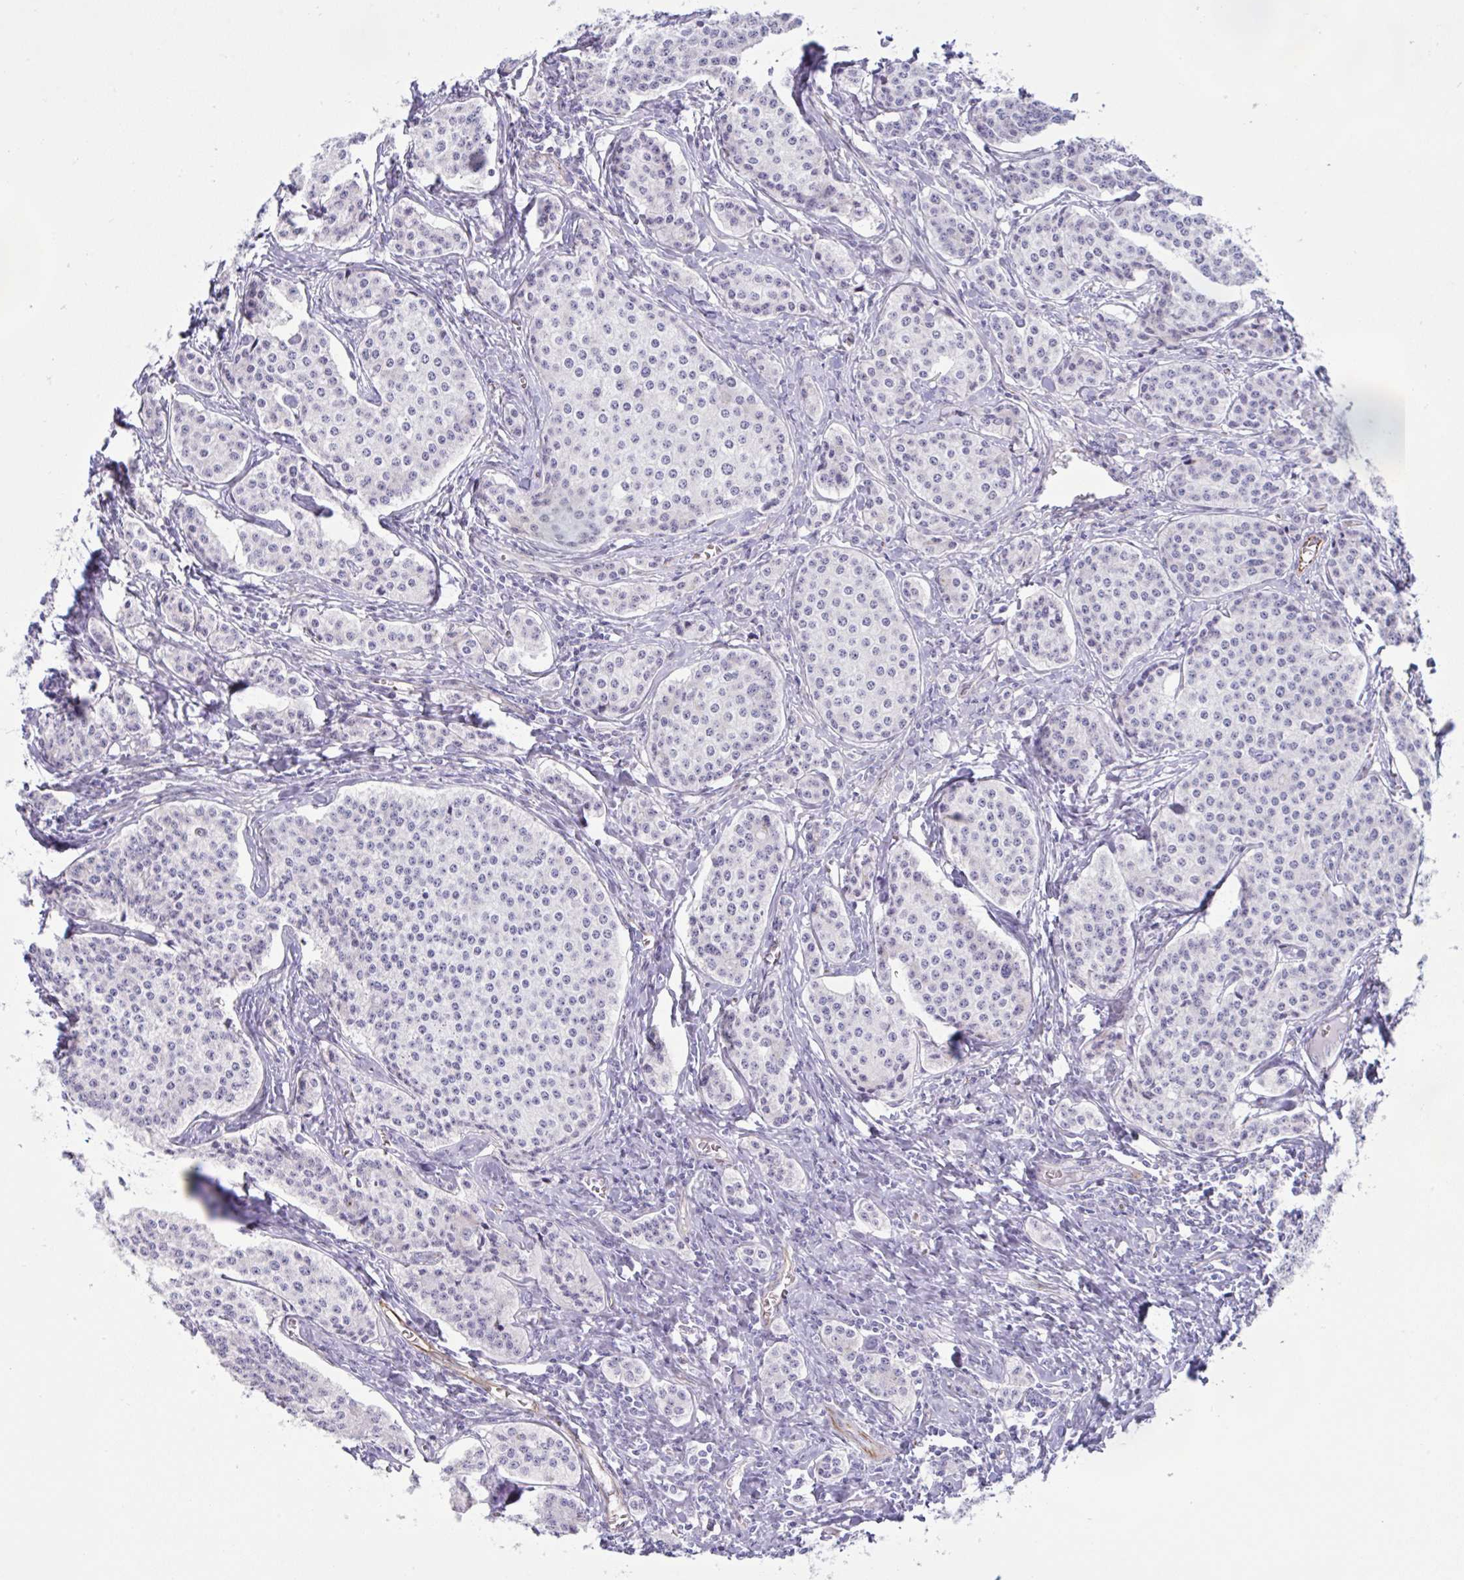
{"staining": {"intensity": "negative", "quantity": "none", "location": "none"}, "tissue": "carcinoid", "cell_type": "Tumor cells", "image_type": "cancer", "snomed": [{"axis": "morphology", "description": "Carcinoid, malignant, NOS"}, {"axis": "topography", "description": "Small intestine"}], "caption": "The immunohistochemistry micrograph has no significant positivity in tumor cells of carcinoid tissue. The staining was performed using DAB to visualize the protein expression in brown, while the nuclei were stained in blue with hematoxylin (Magnification: 20x).", "gene": "SMAD5", "patient": {"sex": "female", "age": 64}}